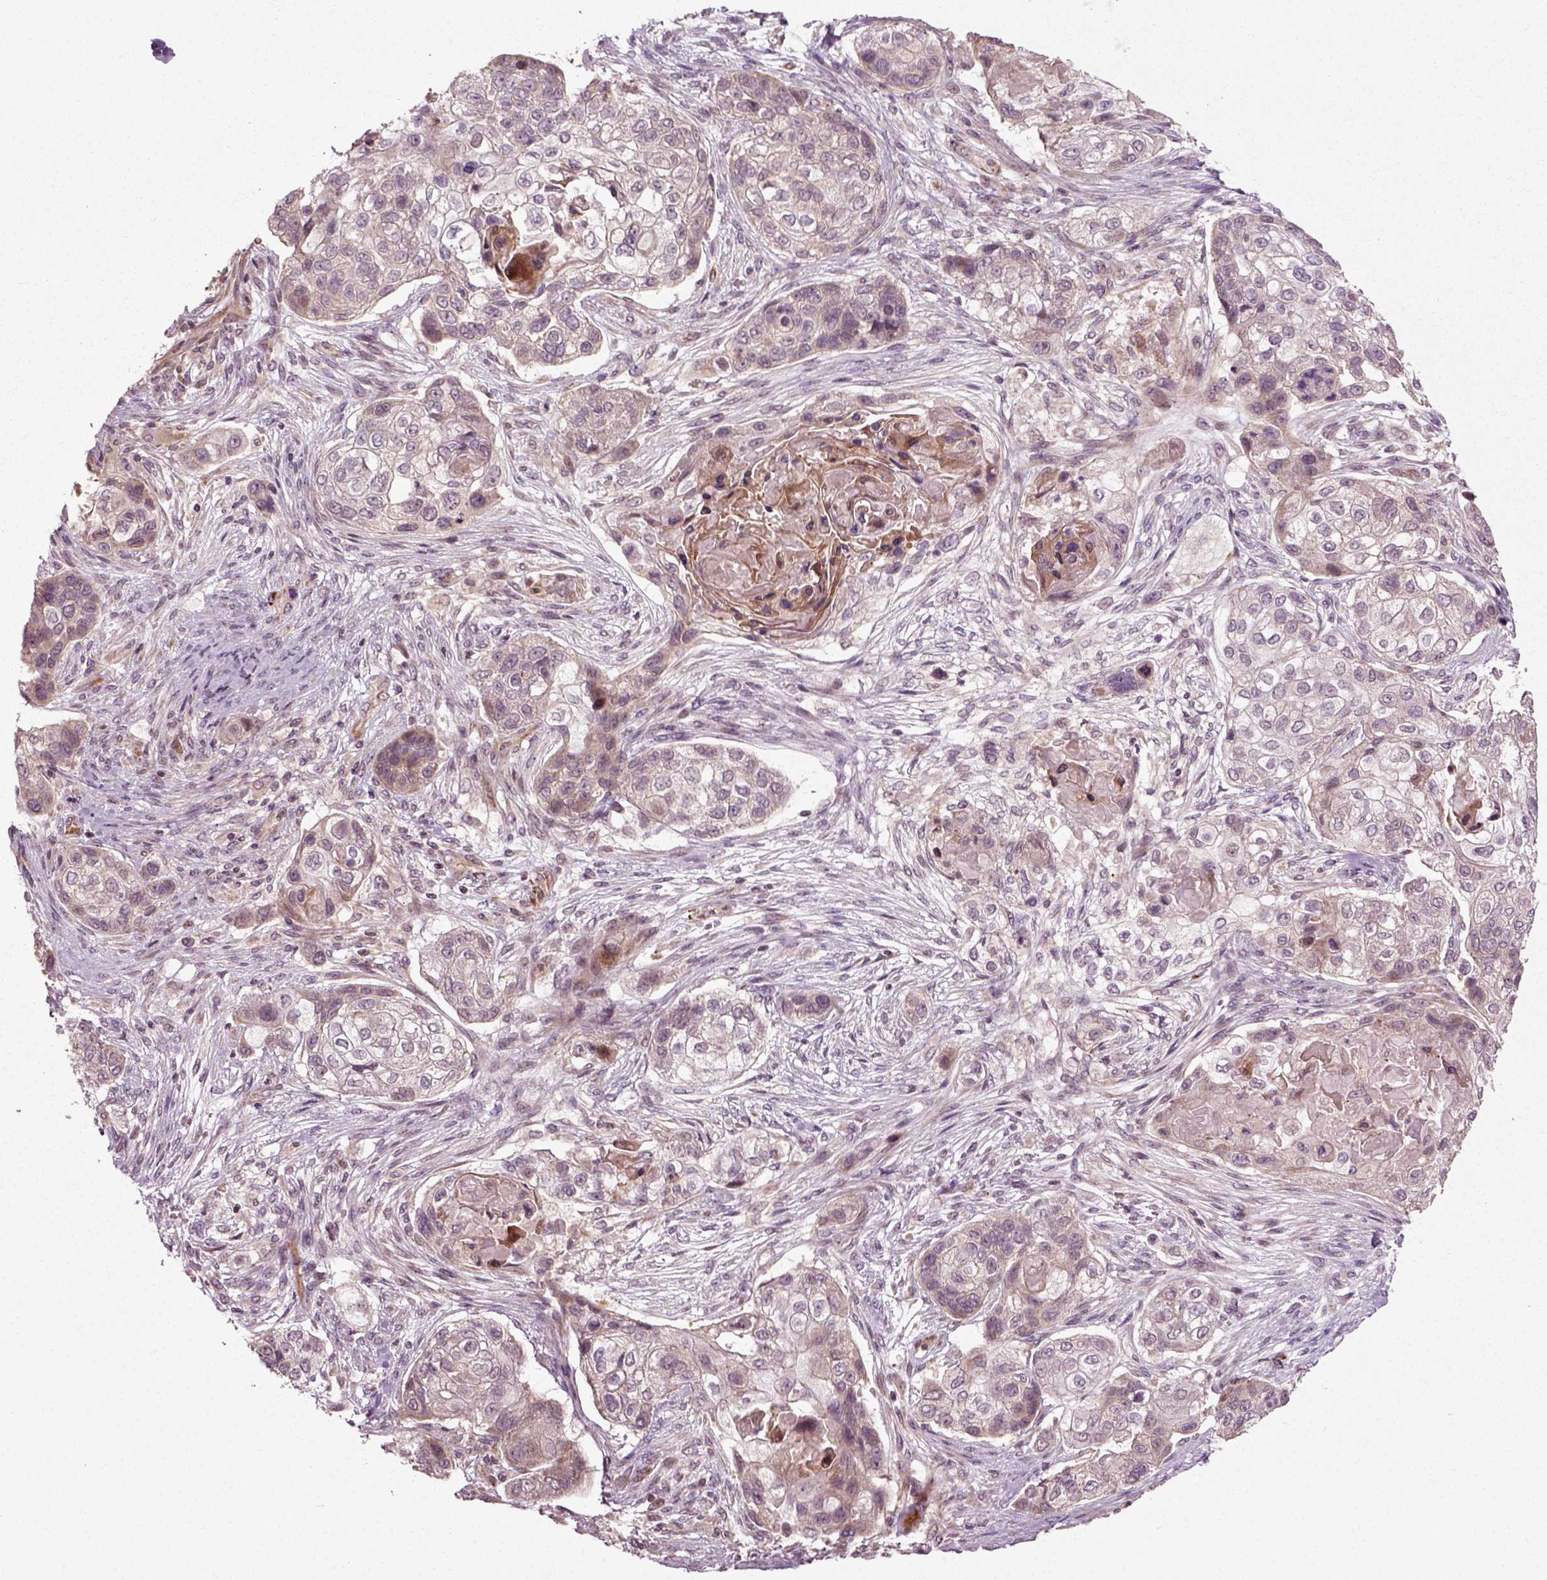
{"staining": {"intensity": "weak", "quantity": "<25%", "location": "cytoplasmic/membranous"}, "tissue": "lung cancer", "cell_type": "Tumor cells", "image_type": "cancer", "snomed": [{"axis": "morphology", "description": "Squamous cell carcinoma, NOS"}, {"axis": "topography", "description": "Lung"}], "caption": "The micrograph exhibits no staining of tumor cells in lung cancer.", "gene": "PLCD3", "patient": {"sex": "male", "age": 69}}